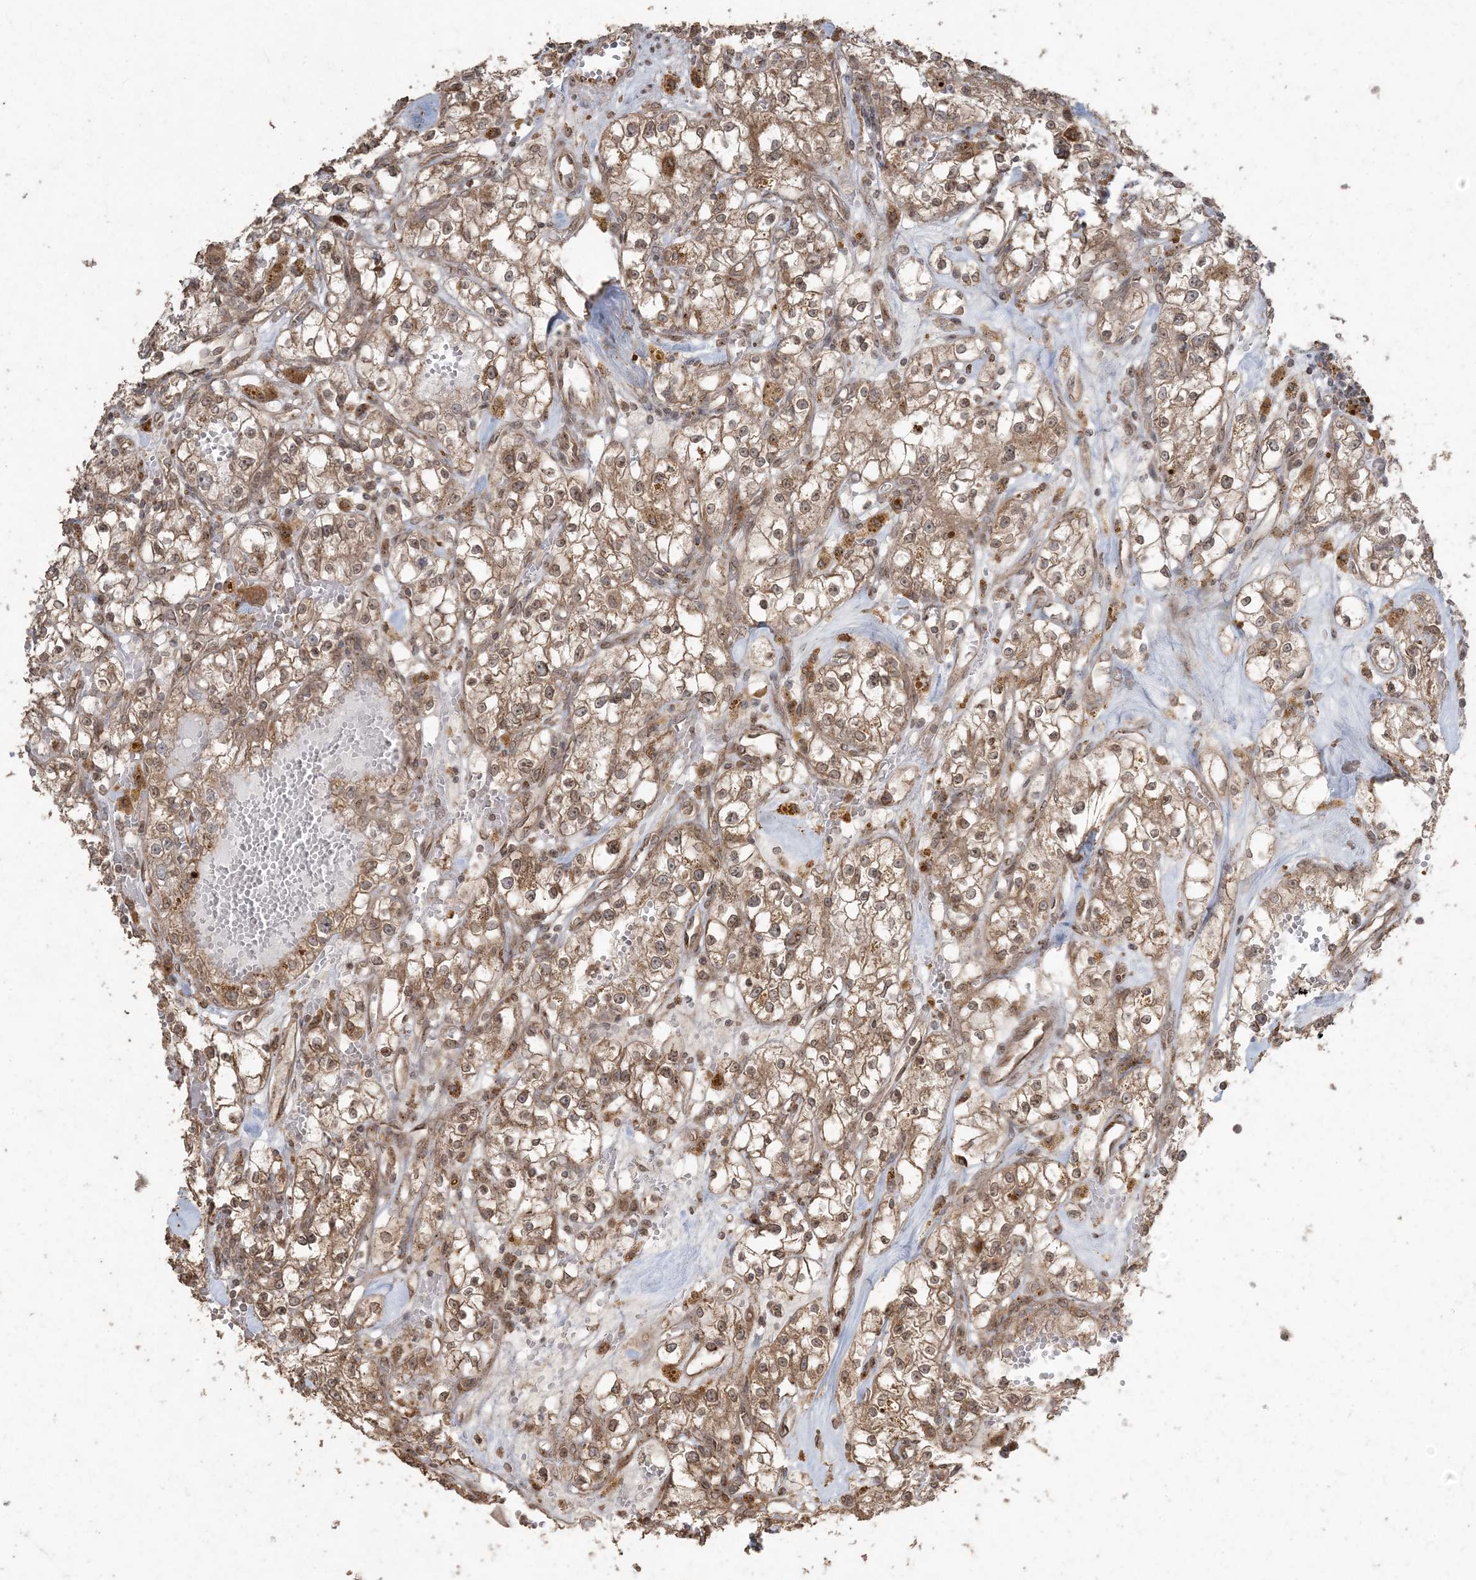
{"staining": {"intensity": "moderate", "quantity": ">75%", "location": "cytoplasmic/membranous,nuclear"}, "tissue": "renal cancer", "cell_type": "Tumor cells", "image_type": "cancer", "snomed": [{"axis": "morphology", "description": "Adenocarcinoma, NOS"}, {"axis": "topography", "description": "Kidney"}], "caption": "A histopathology image of renal cancer stained for a protein shows moderate cytoplasmic/membranous and nuclear brown staining in tumor cells.", "gene": "DDX19B", "patient": {"sex": "male", "age": 56}}